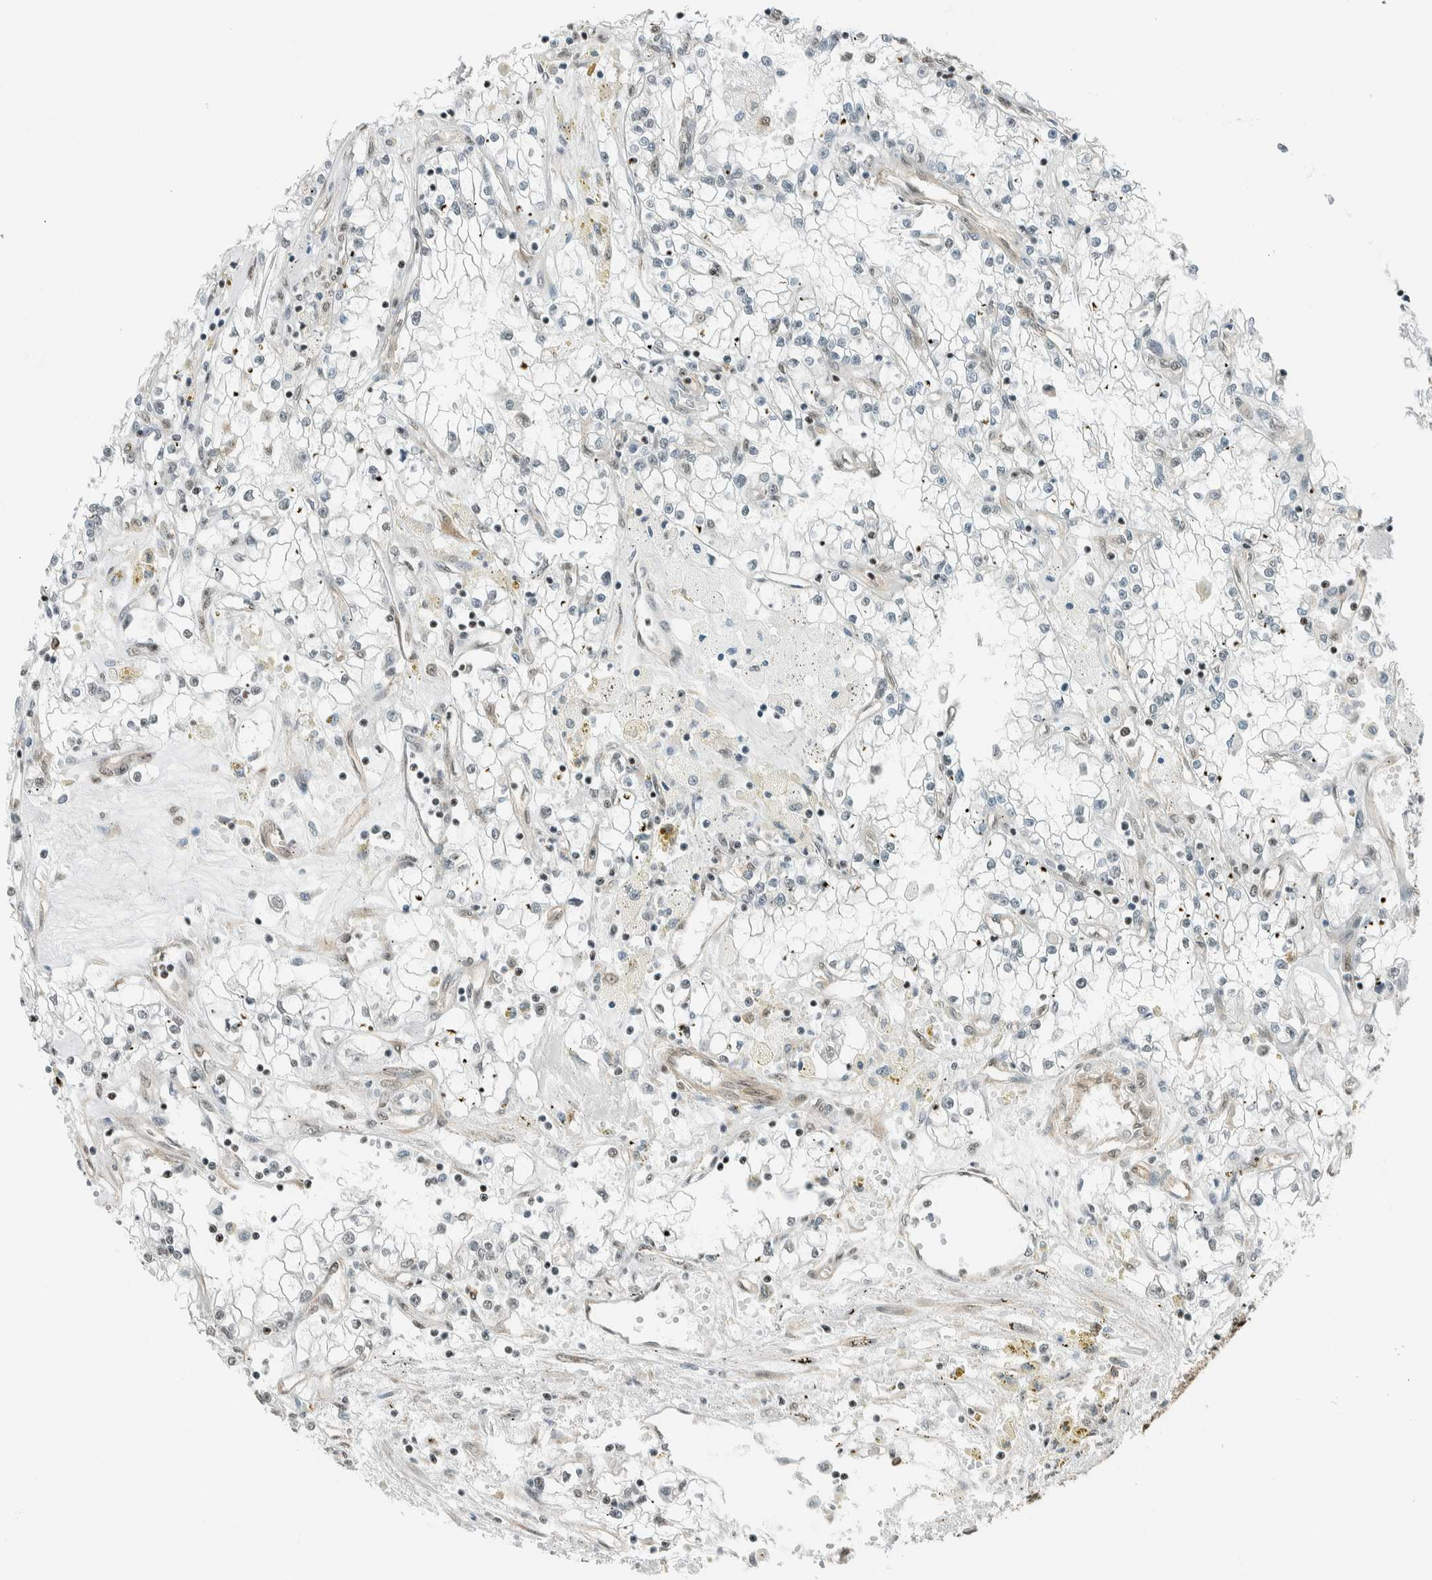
{"staining": {"intensity": "negative", "quantity": "none", "location": "none"}, "tissue": "renal cancer", "cell_type": "Tumor cells", "image_type": "cancer", "snomed": [{"axis": "morphology", "description": "Adenocarcinoma, NOS"}, {"axis": "topography", "description": "Kidney"}], "caption": "Immunohistochemistry (IHC) histopathology image of renal cancer (adenocarcinoma) stained for a protein (brown), which shows no positivity in tumor cells.", "gene": "NIBAN2", "patient": {"sex": "male", "age": 56}}